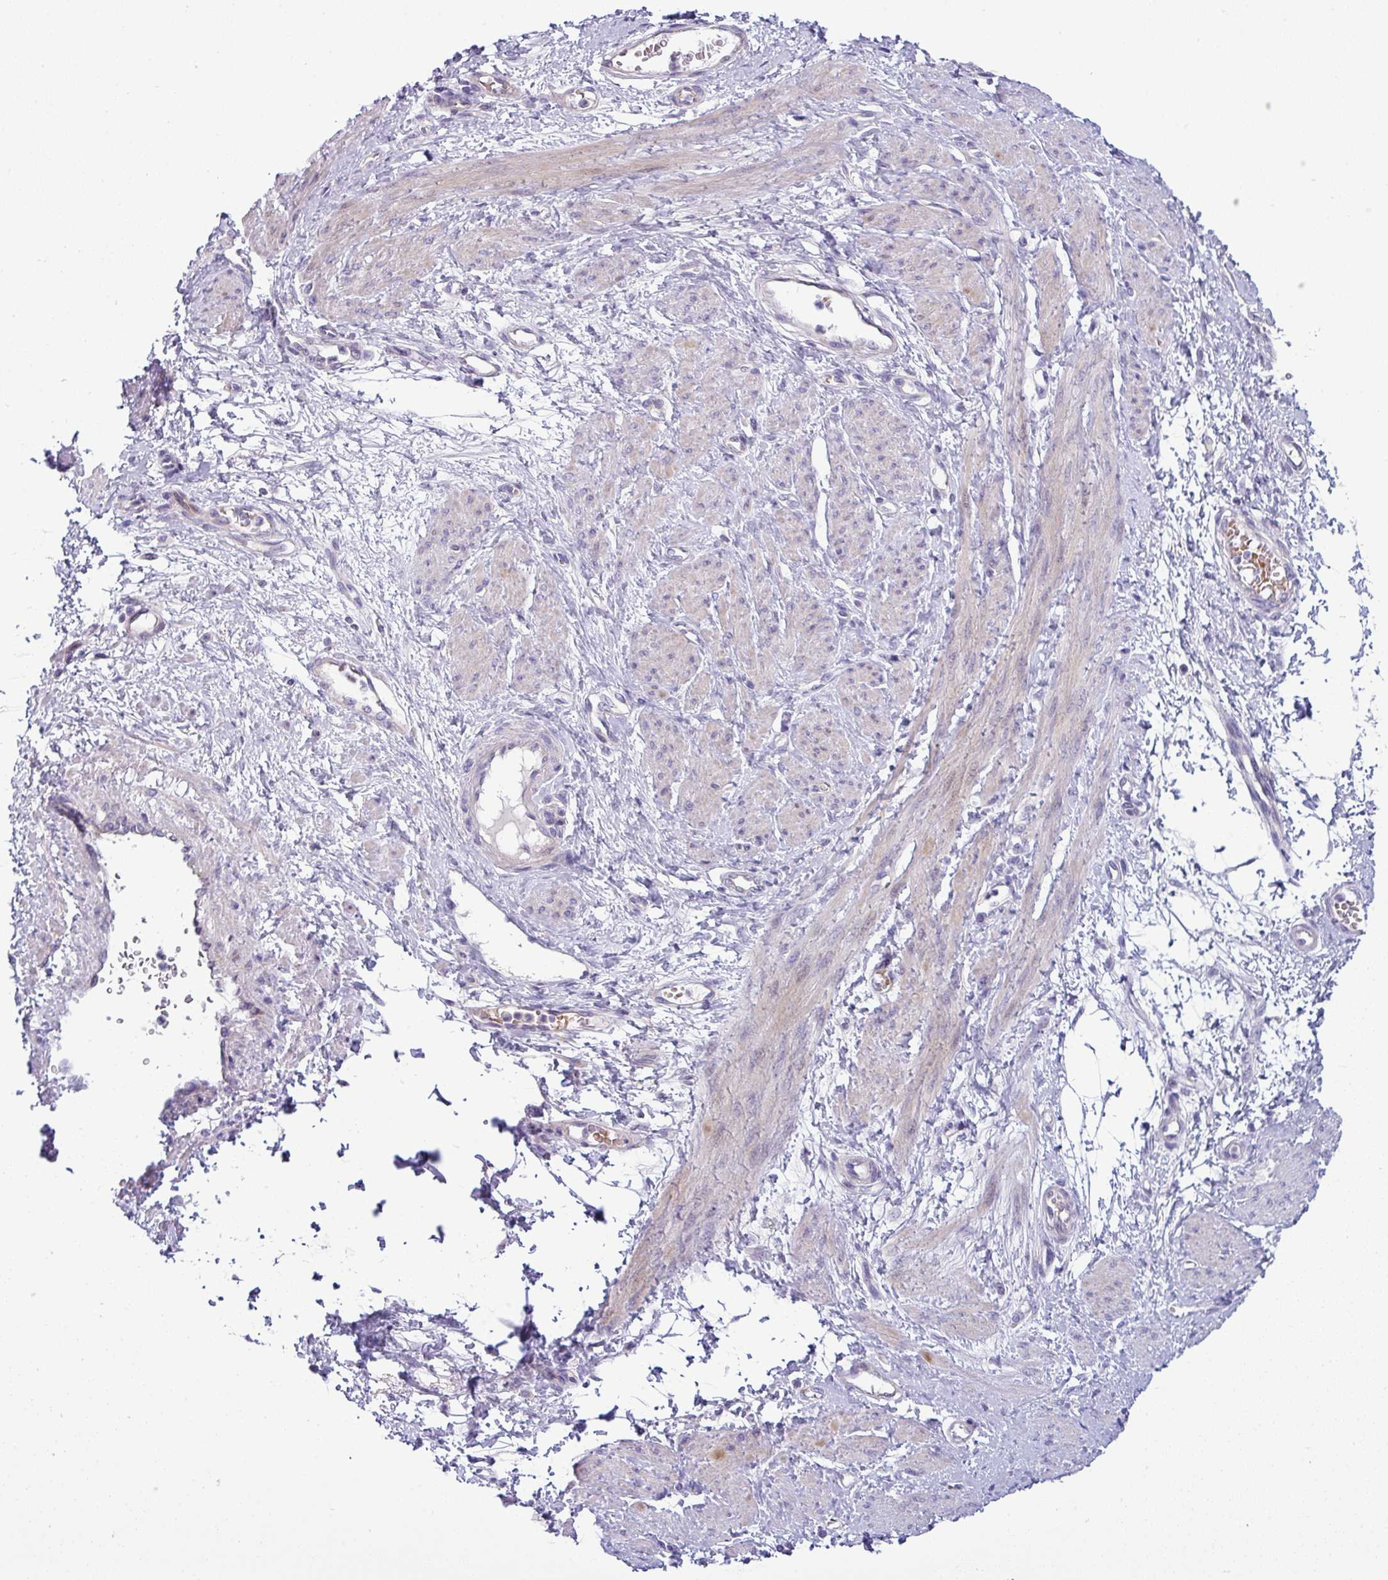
{"staining": {"intensity": "weak", "quantity": "<25%", "location": "cytoplasmic/membranous"}, "tissue": "smooth muscle", "cell_type": "Smooth muscle cells", "image_type": "normal", "snomed": [{"axis": "morphology", "description": "Normal tissue, NOS"}, {"axis": "topography", "description": "Smooth muscle"}, {"axis": "topography", "description": "Uterus"}], "caption": "The IHC histopathology image has no significant expression in smooth muscle cells of smooth muscle.", "gene": "ACAP3", "patient": {"sex": "female", "age": 39}}